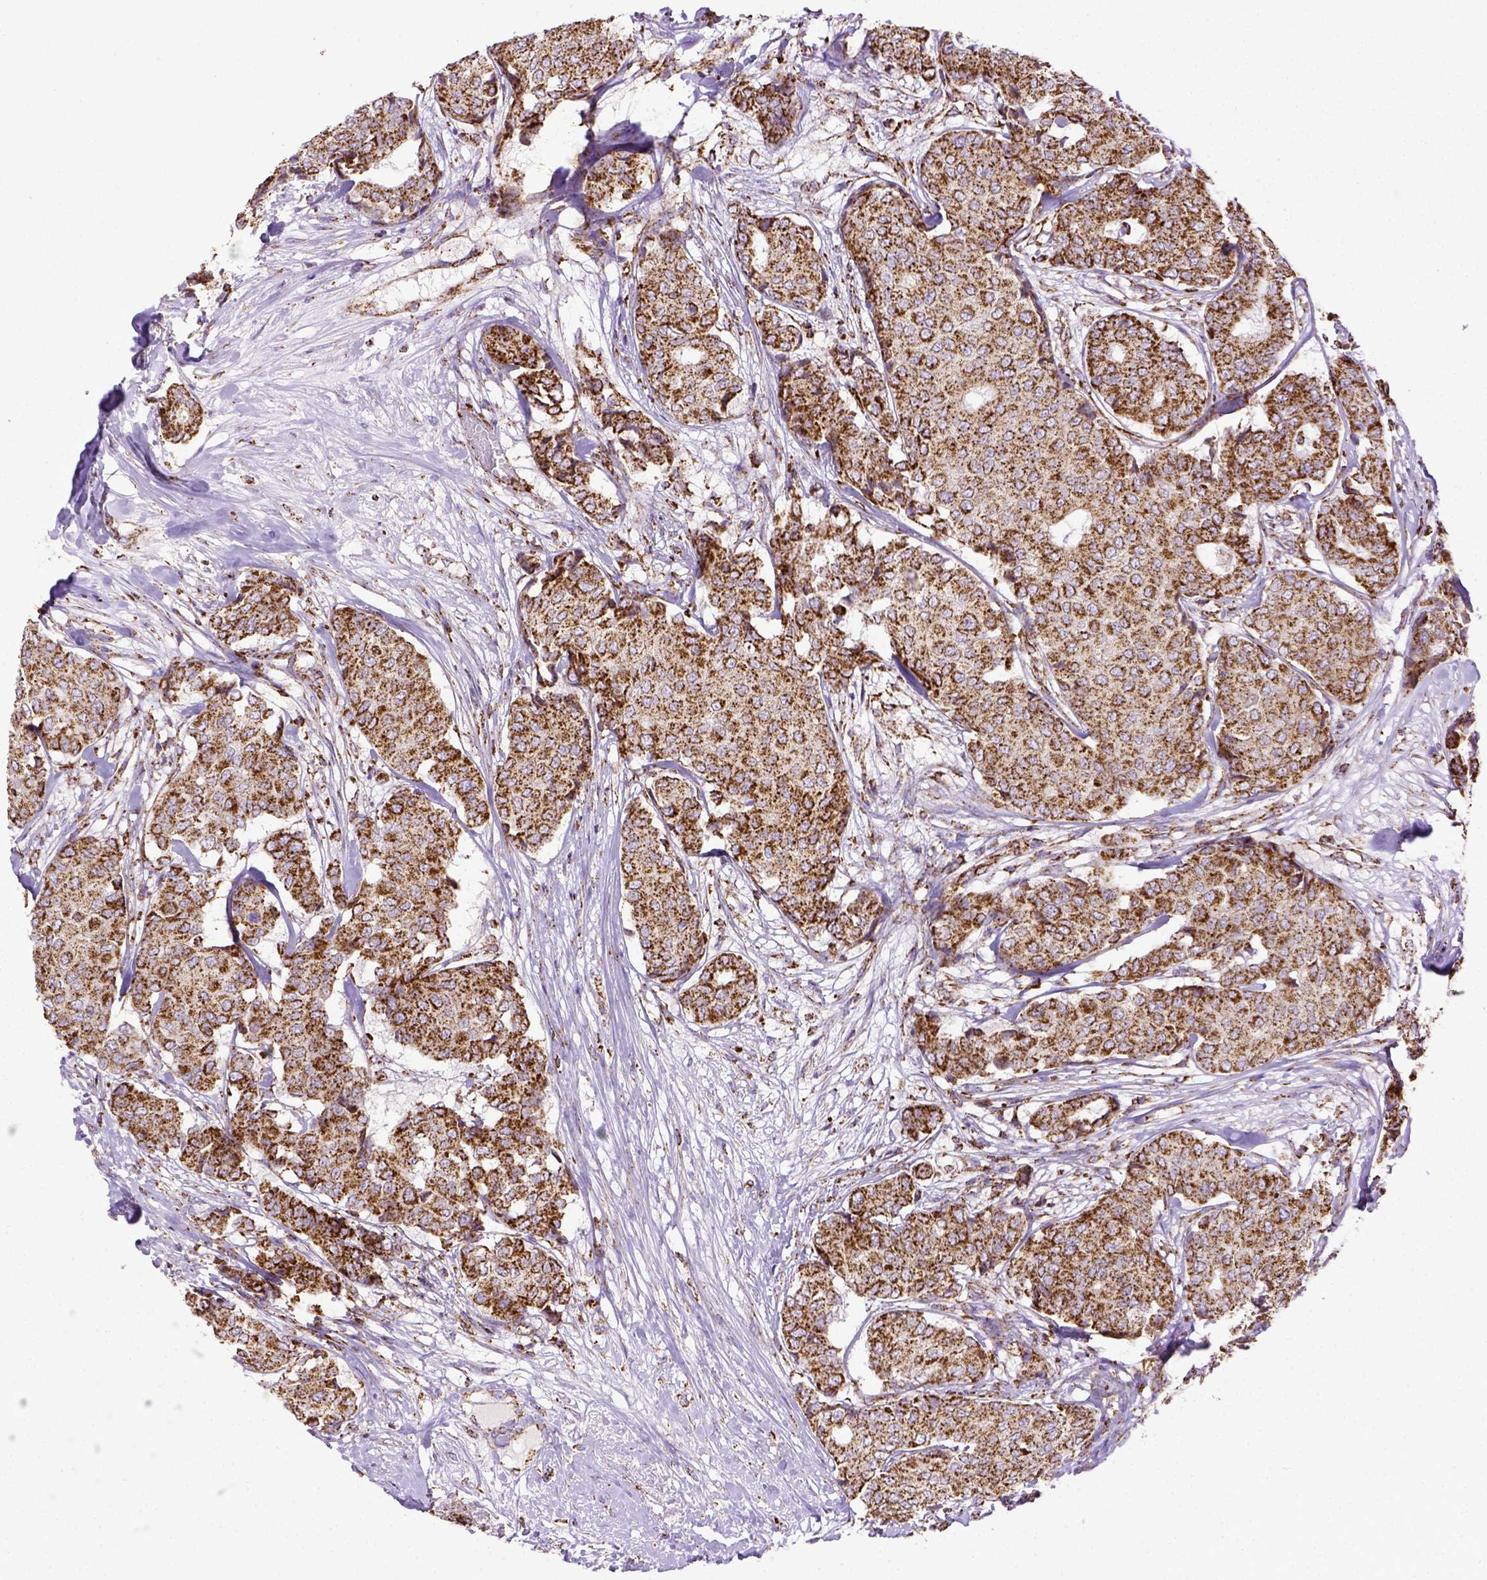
{"staining": {"intensity": "moderate", "quantity": ">75%", "location": "cytoplasmic/membranous"}, "tissue": "breast cancer", "cell_type": "Tumor cells", "image_type": "cancer", "snomed": [{"axis": "morphology", "description": "Duct carcinoma"}, {"axis": "topography", "description": "Breast"}], "caption": "Immunohistochemical staining of breast cancer (infiltrating ductal carcinoma) displays medium levels of moderate cytoplasmic/membranous protein positivity in approximately >75% of tumor cells. The protein of interest is stained brown, and the nuclei are stained in blue (DAB (3,3'-diaminobenzidine) IHC with brightfield microscopy, high magnification).", "gene": "MT-CO1", "patient": {"sex": "female", "age": 75}}